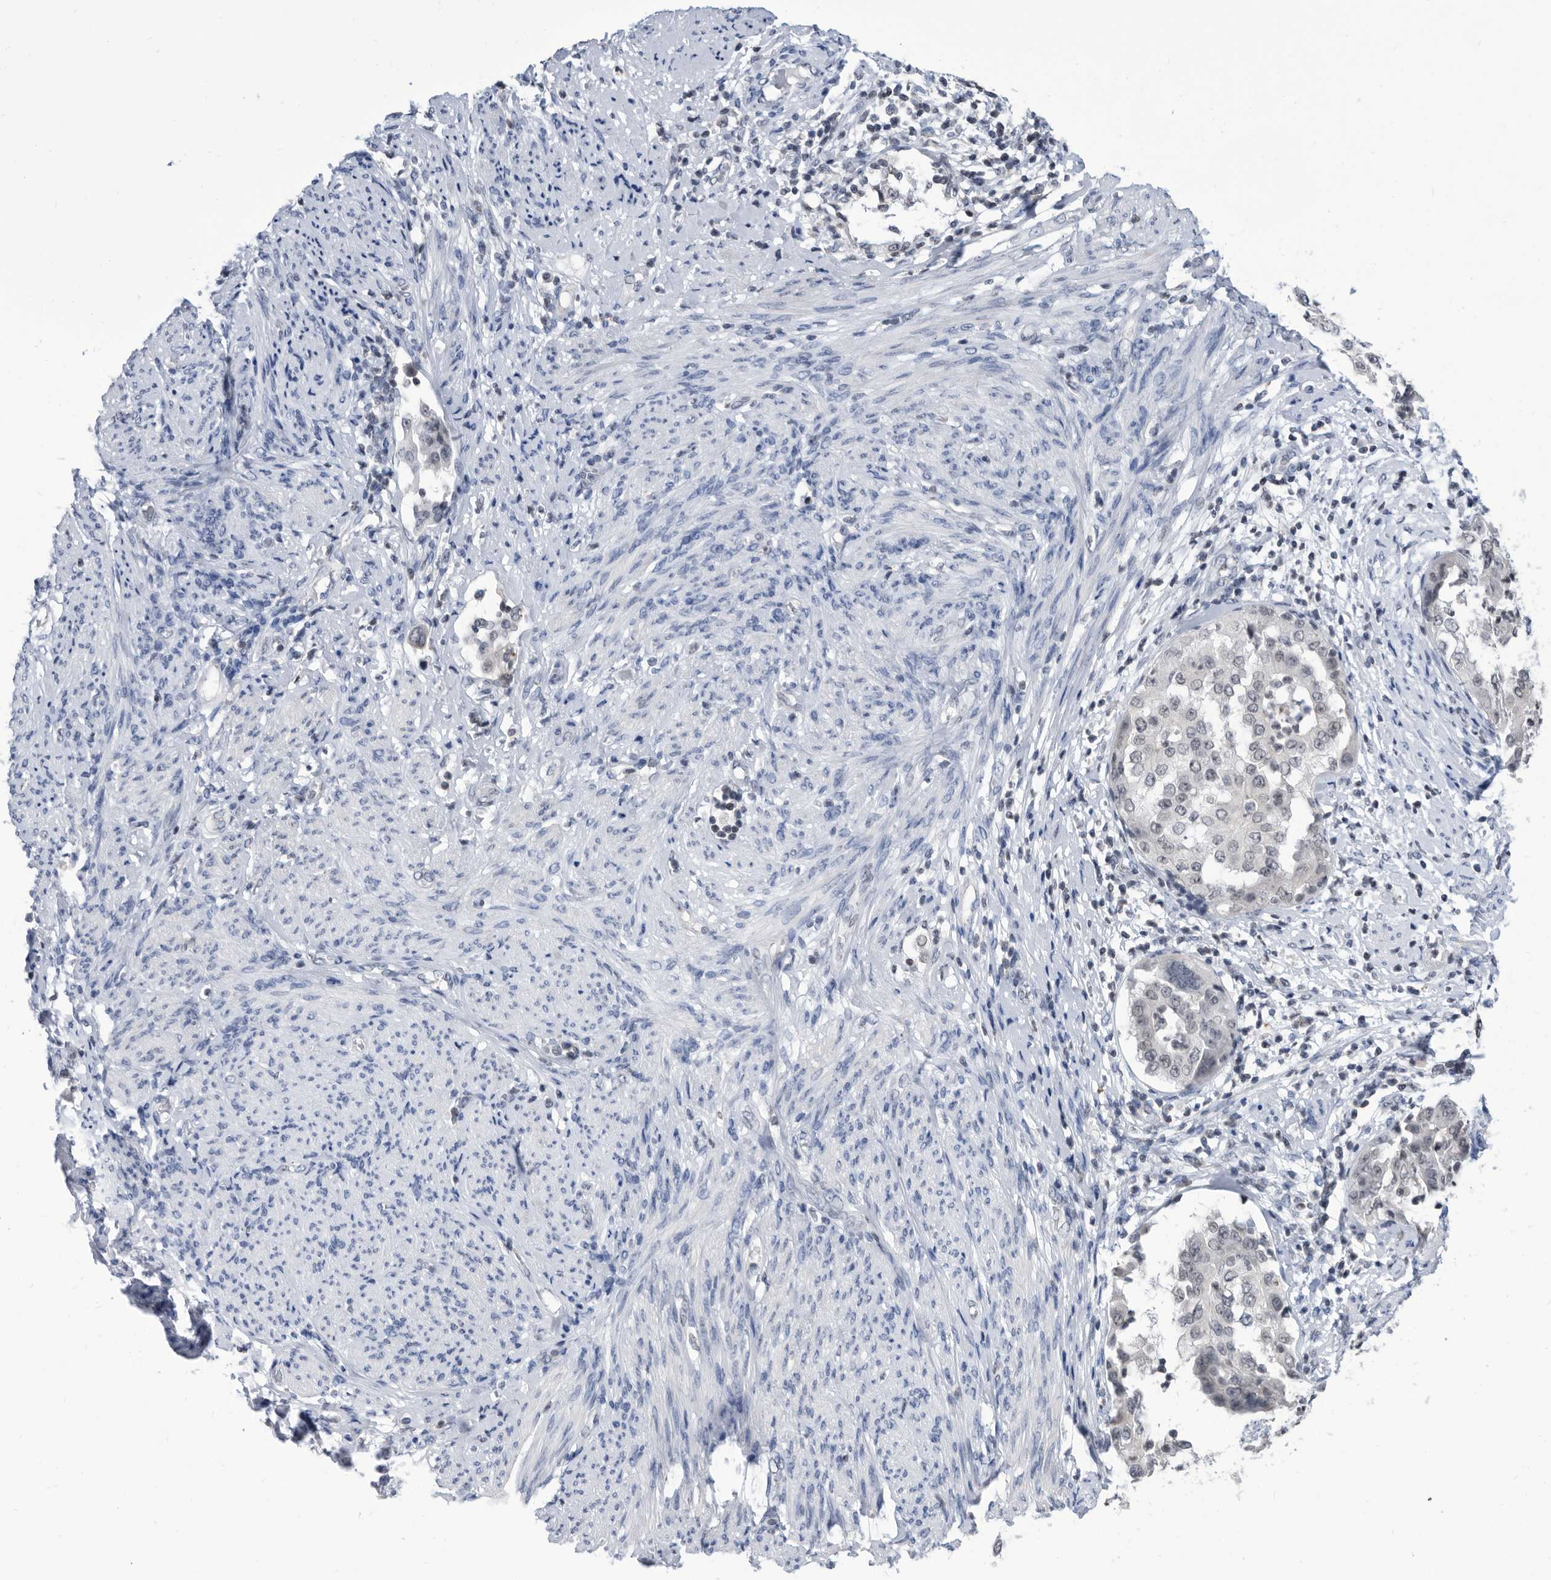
{"staining": {"intensity": "weak", "quantity": "<25%", "location": "nuclear"}, "tissue": "endometrial cancer", "cell_type": "Tumor cells", "image_type": "cancer", "snomed": [{"axis": "morphology", "description": "Adenocarcinoma, NOS"}, {"axis": "topography", "description": "Endometrium"}], "caption": "The immunohistochemistry image has no significant expression in tumor cells of adenocarcinoma (endometrial) tissue.", "gene": "TSTD1", "patient": {"sex": "female", "age": 85}}